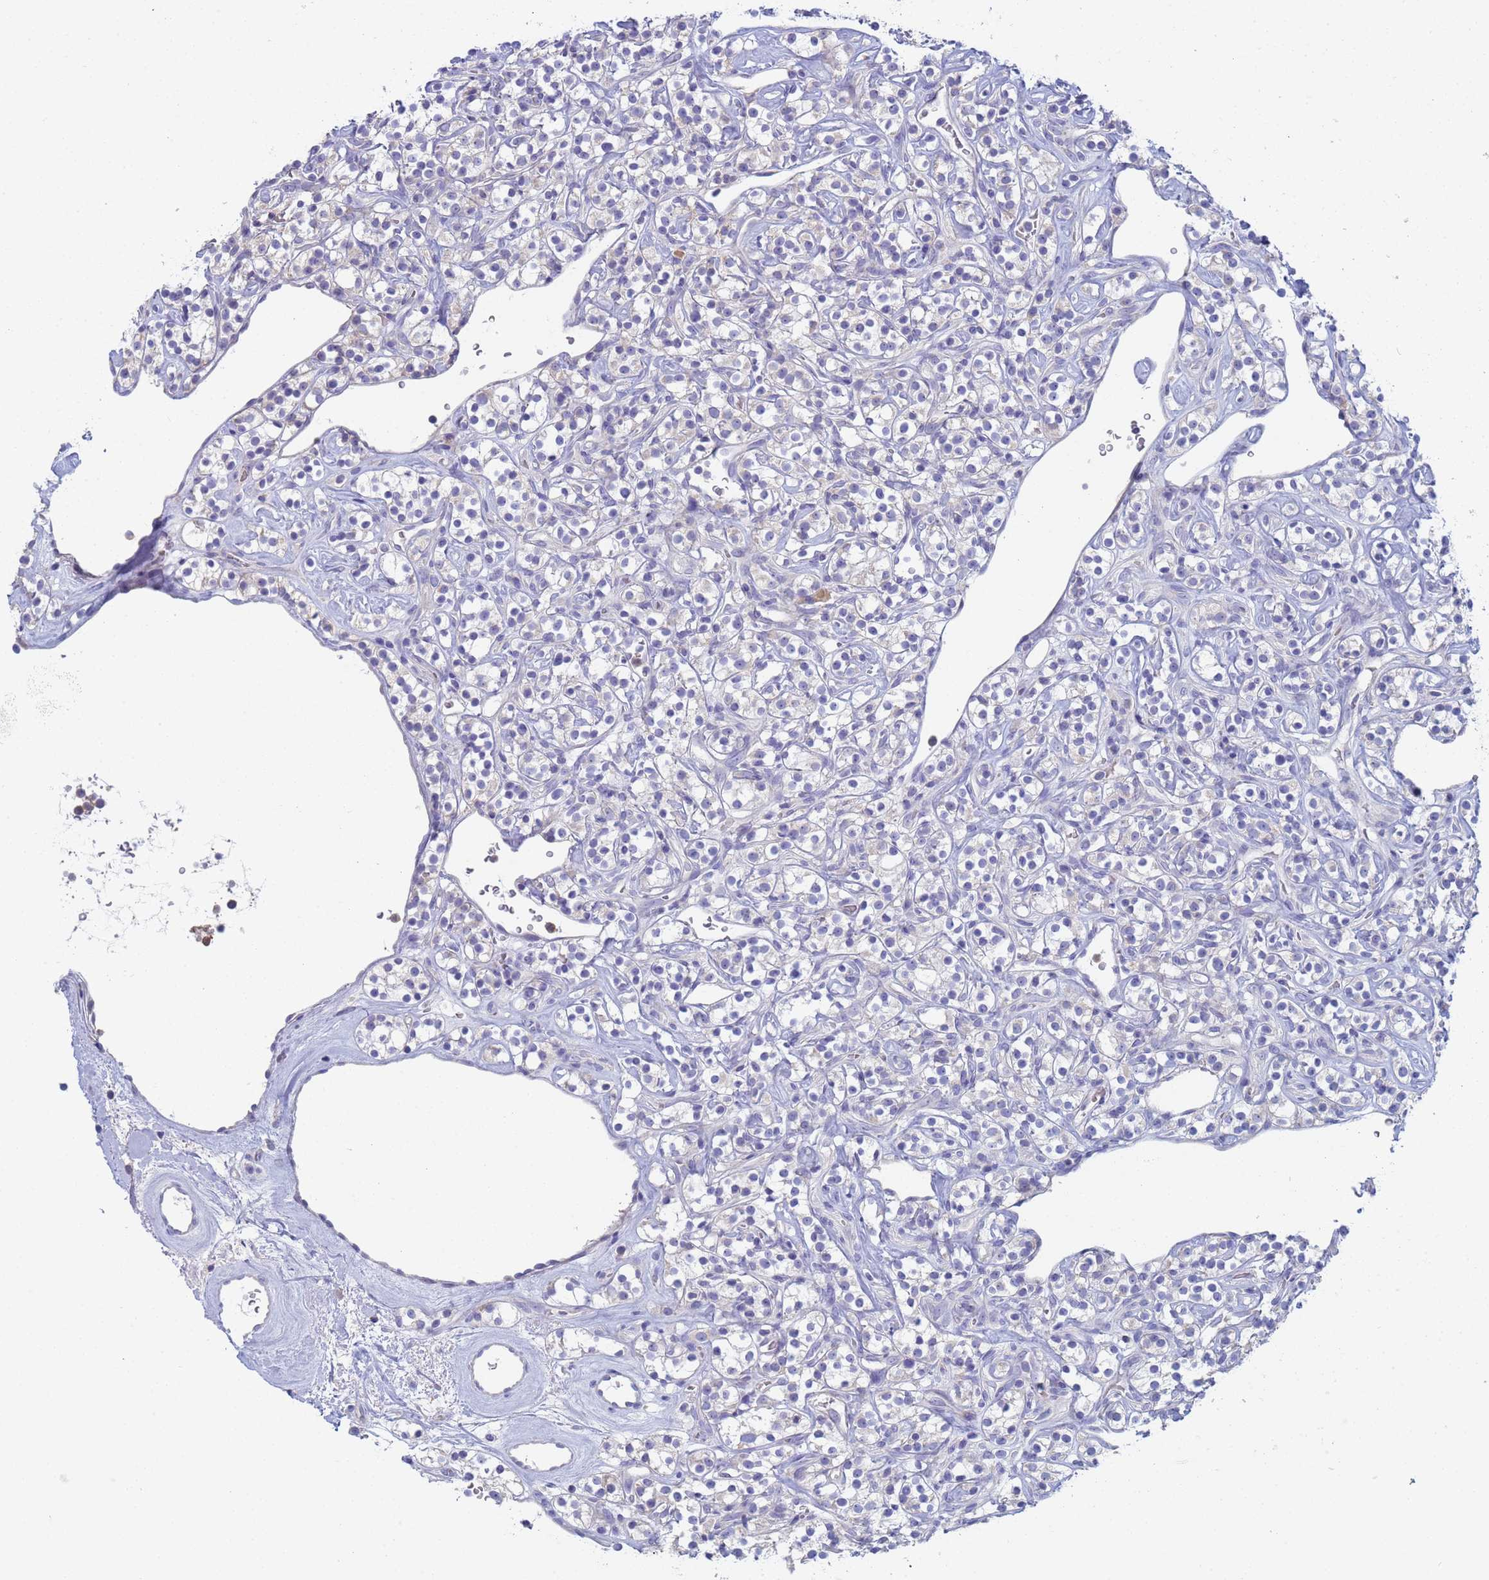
{"staining": {"intensity": "negative", "quantity": "none", "location": "none"}, "tissue": "renal cancer", "cell_type": "Tumor cells", "image_type": "cancer", "snomed": [{"axis": "morphology", "description": "Adenocarcinoma, NOS"}, {"axis": "topography", "description": "Kidney"}], "caption": "IHC histopathology image of neoplastic tissue: human adenocarcinoma (renal) stained with DAB displays no significant protein positivity in tumor cells.", "gene": "CR1", "patient": {"sex": "male", "age": 77}}